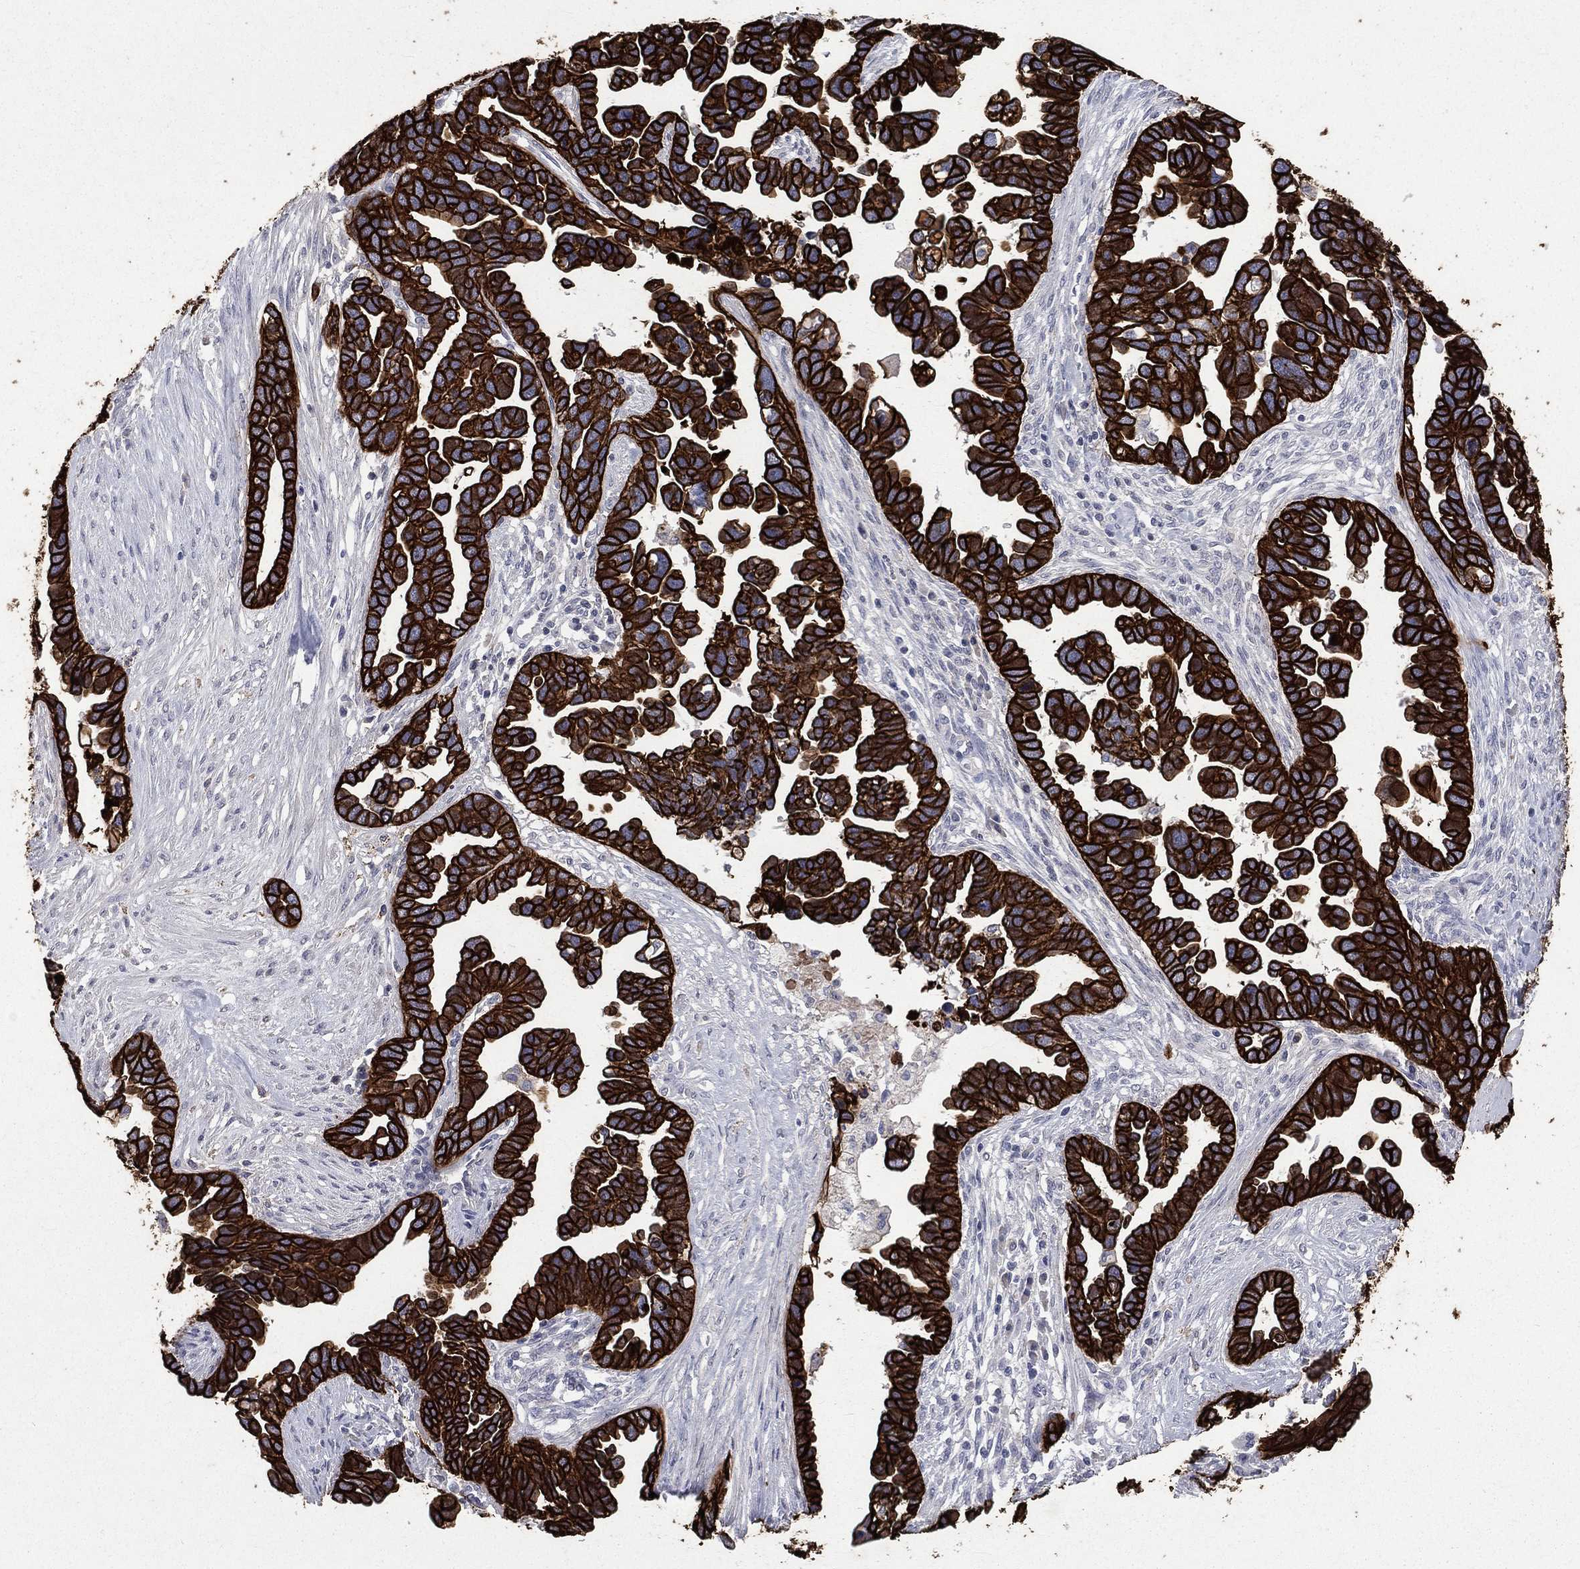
{"staining": {"intensity": "strong", "quantity": ">75%", "location": "cytoplasmic/membranous"}, "tissue": "ovarian cancer", "cell_type": "Tumor cells", "image_type": "cancer", "snomed": [{"axis": "morphology", "description": "Cystadenocarcinoma, serous, NOS"}, {"axis": "topography", "description": "Ovary"}], "caption": "The micrograph demonstrates staining of ovarian cancer, revealing strong cytoplasmic/membranous protein staining (brown color) within tumor cells.", "gene": "KRT7", "patient": {"sex": "female", "age": 54}}